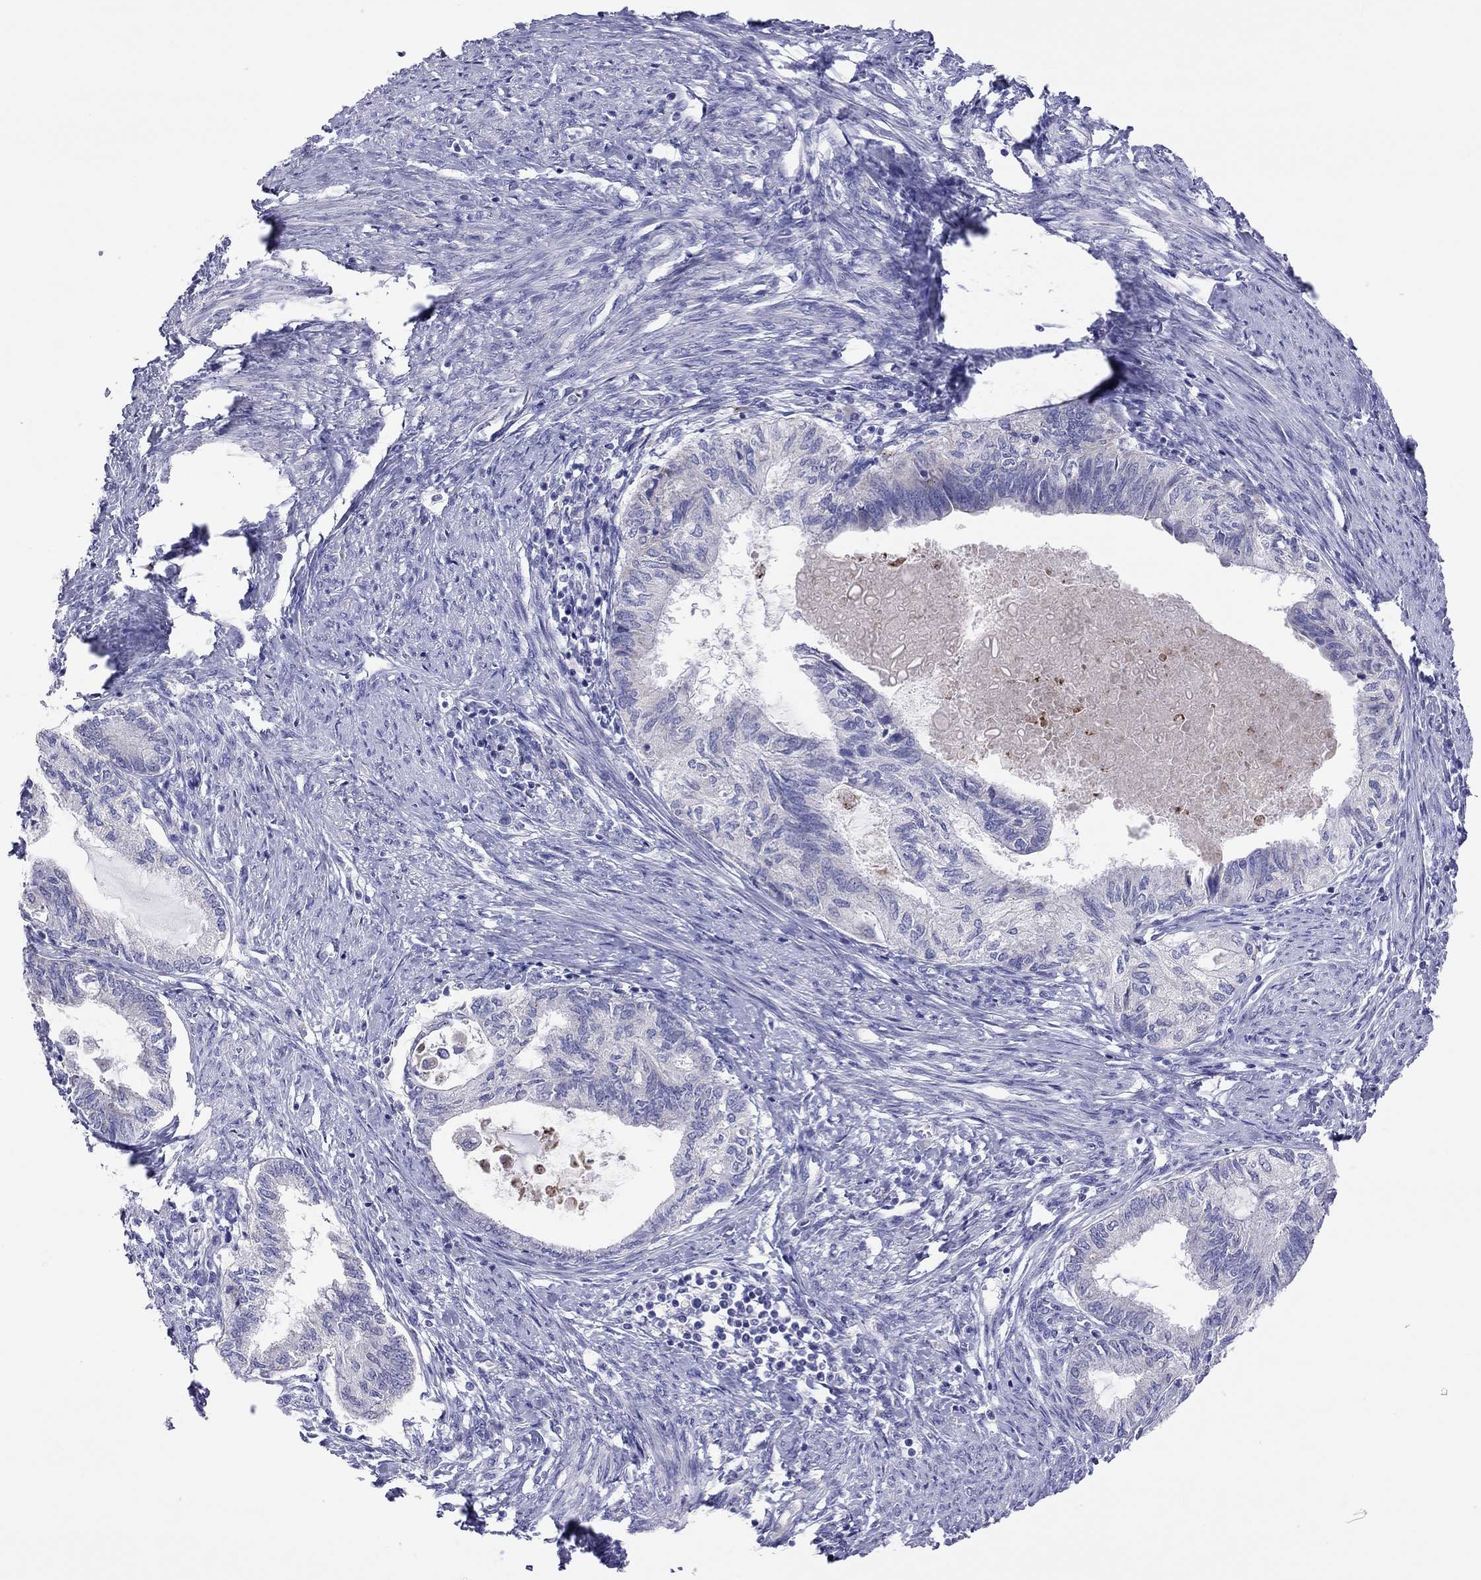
{"staining": {"intensity": "negative", "quantity": "none", "location": "none"}, "tissue": "endometrial cancer", "cell_type": "Tumor cells", "image_type": "cancer", "snomed": [{"axis": "morphology", "description": "Adenocarcinoma, NOS"}, {"axis": "topography", "description": "Endometrium"}], "caption": "Tumor cells show no significant expression in adenocarcinoma (endometrial).", "gene": "COL9A1", "patient": {"sex": "female", "age": 86}}